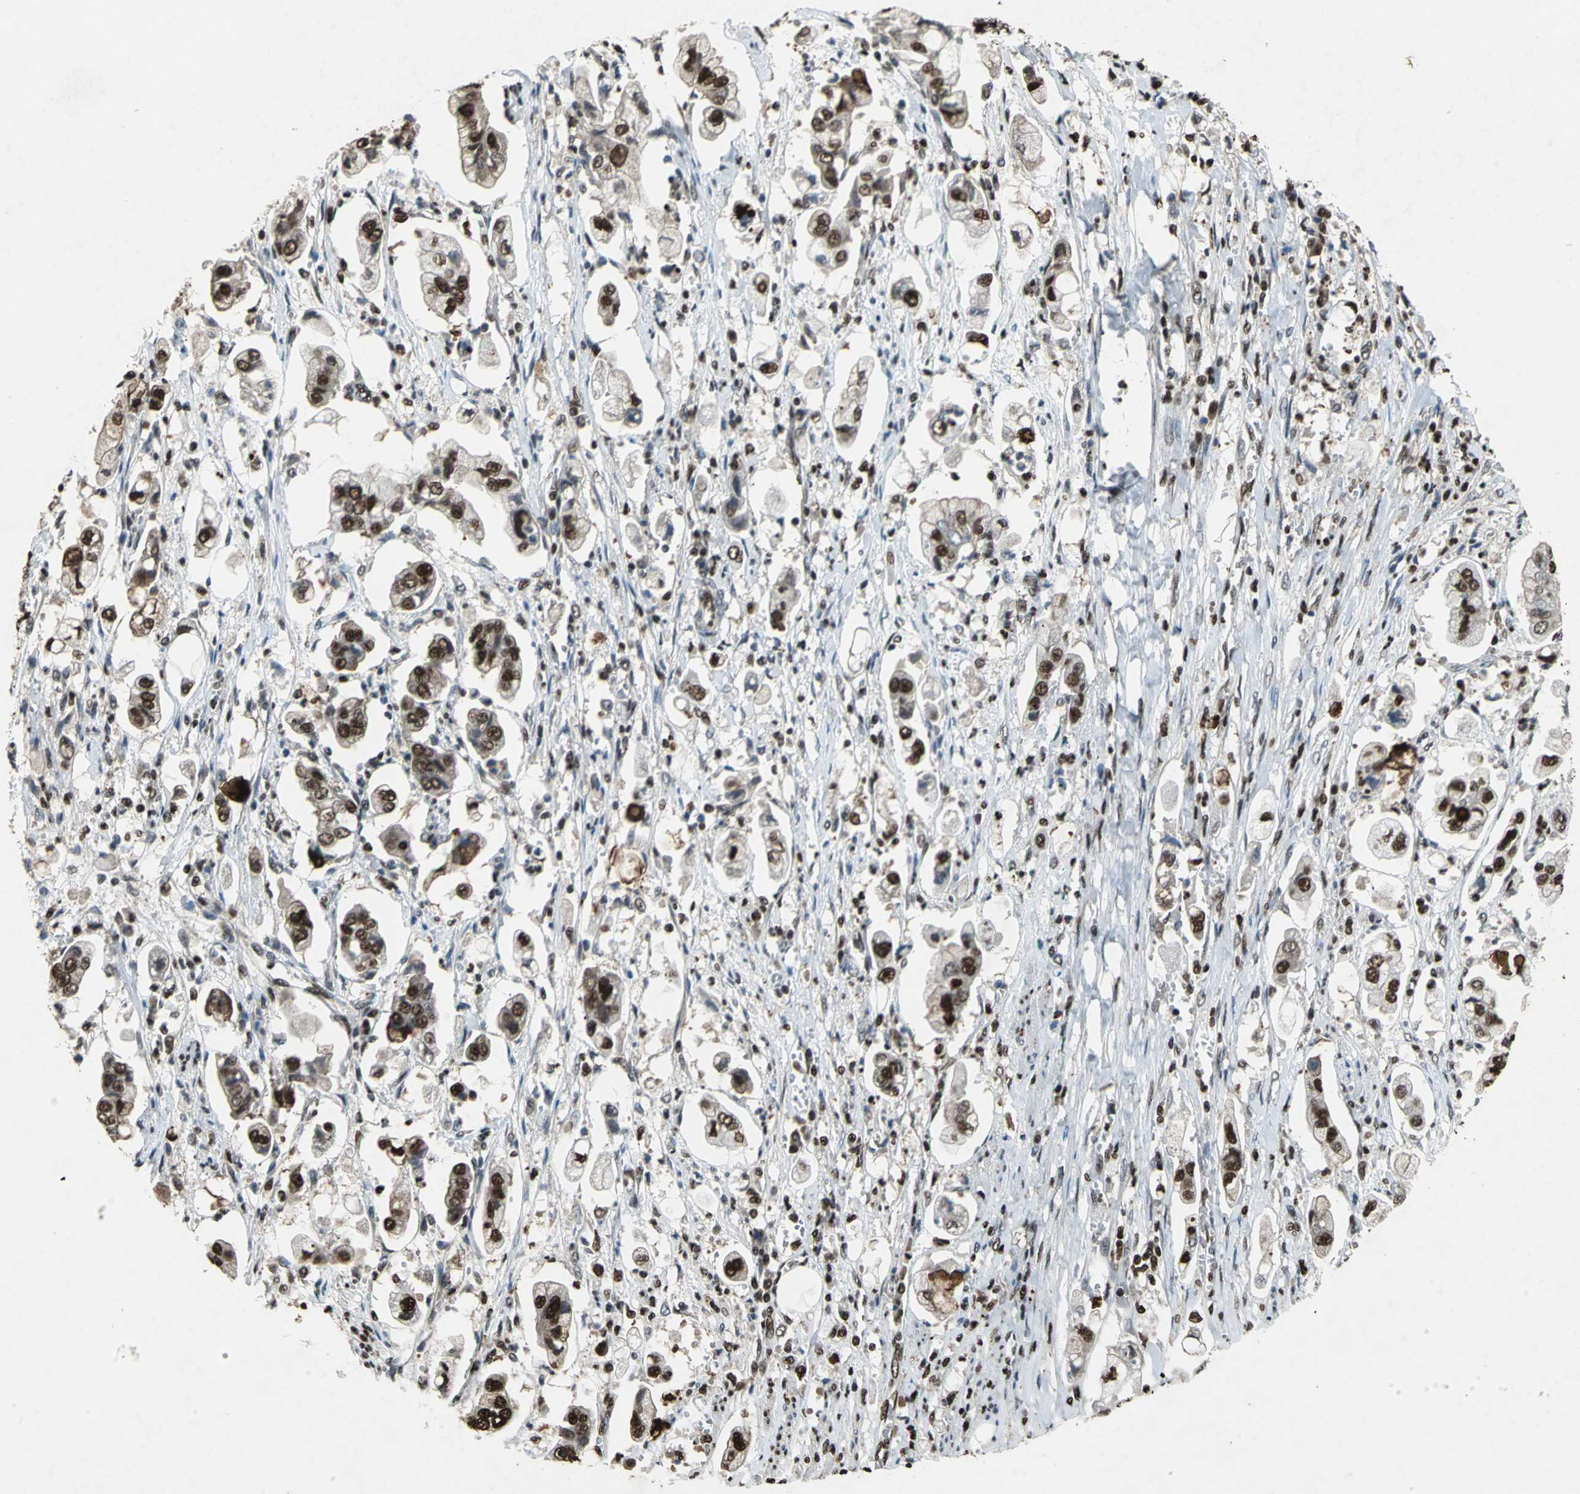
{"staining": {"intensity": "strong", "quantity": ">75%", "location": "nuclear"}, "tissue": "stomach cancer", "cell_type": "Tumor cells", "image_type": "cancer", "snomed": [{"axis": "morphology", "description": "Adenocarcinoma, NOS"}, {"axis": "topography", "description": "Stomach"}], "caption": "Protein analysis of stomach cancer tissue shows strong nuclear positivity in about >75% of tumor cells.", "gene": "ANP32A", "patient": {"sex": "male", "age": 62}}